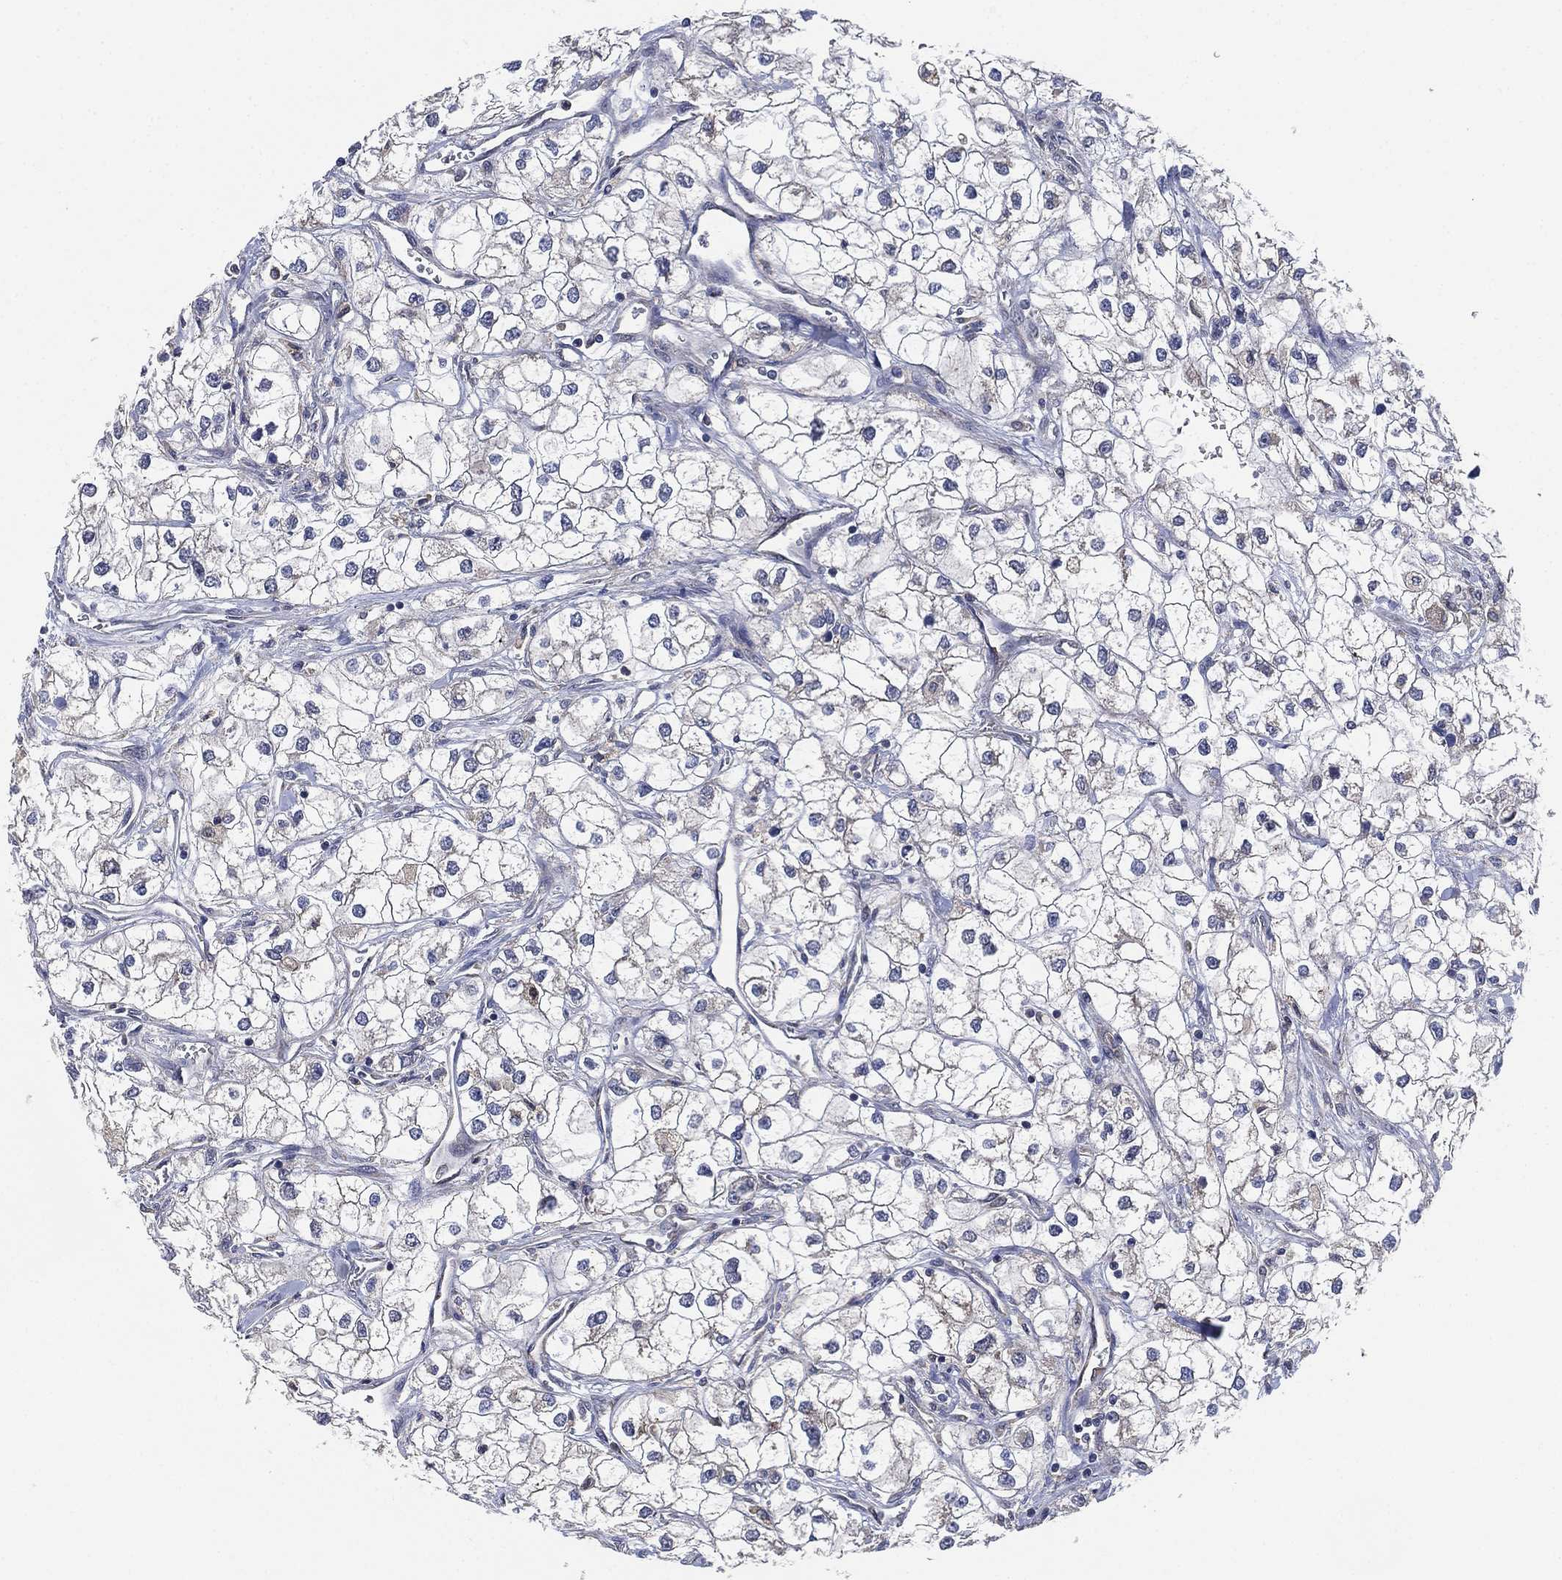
{"staining": {"intensity": "negative", "quantity": "none", "location": "none"}, "tissue": "renal cancer", "cell_type": "Tumor cells", "image_type": "cancer", "snomed": [{"axis": "morphology", "description": "Adenocarcinoma, NOS"}, {"axis": "topography", "description": "Kidney"}], "caption": "An image of human renal cancer (adenocarcinoma) is negative for staining in tumor cells. (Brightfield microscopy of DAB immunohistochemistry (IHC) at high magnification).", "gene": "FES", "patient": {"sex": "male", "age": 59}}